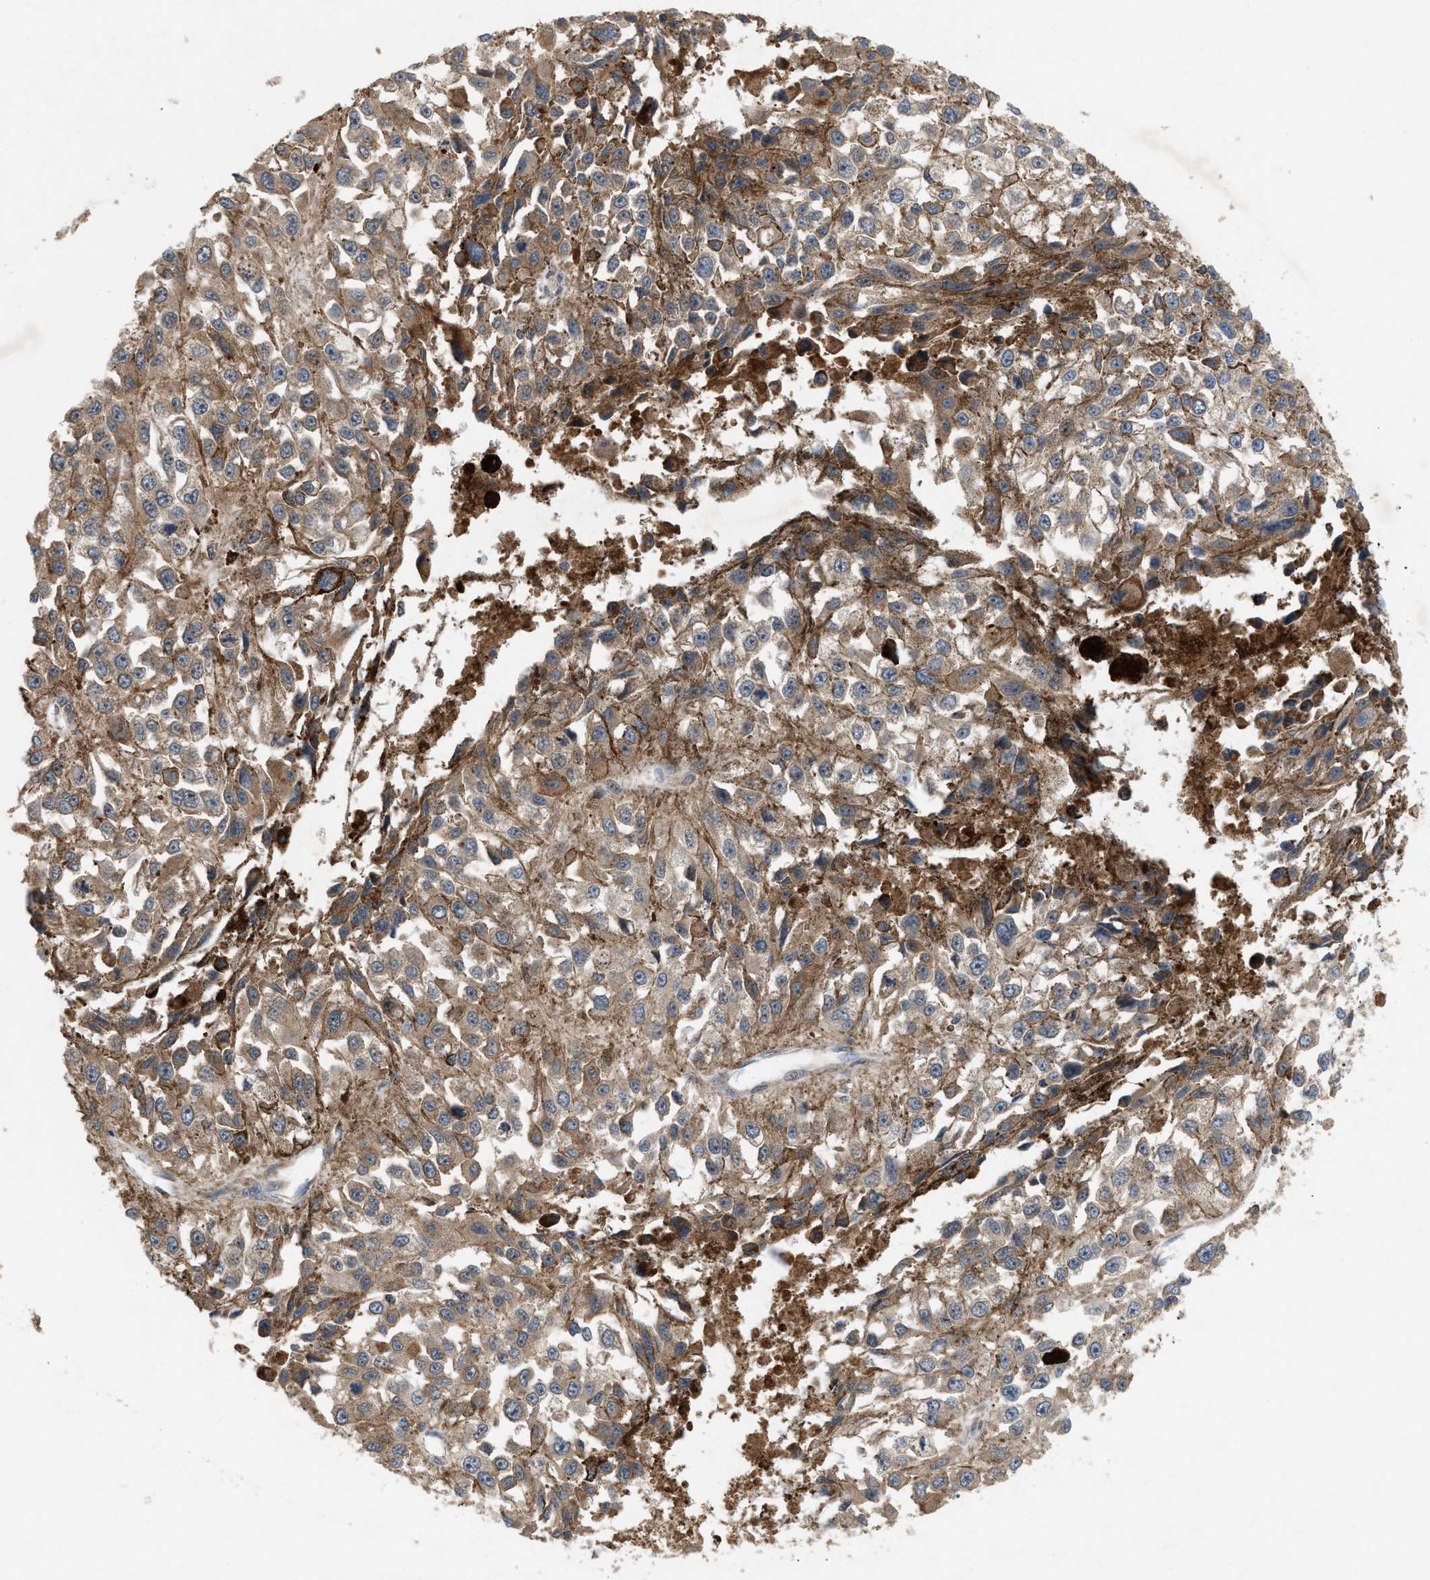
{"staining": {"intensity": "moderate", "quantity": ">75%", "location": "cytoplasmic/membranous"}, "tissue": "melanoma", "cell_type": "Tumor cells", "image_type": "cancer", "snomed": [{"axis": "morphology", "description": "Malignant melanoma, Metastatic site"}, {"axis": "topography", "description": "Lymph node"}], "caption": "DAB (3,3'-diaminobenzidine) immunohistochemical staining of malignant melanoma (metastatic site) reveals moderate cytoplasmic/membranous protein positivity in about >75% of tumor cells.", "gene": "MFSD6", "patient": {"sex": "male", "age": 59}}